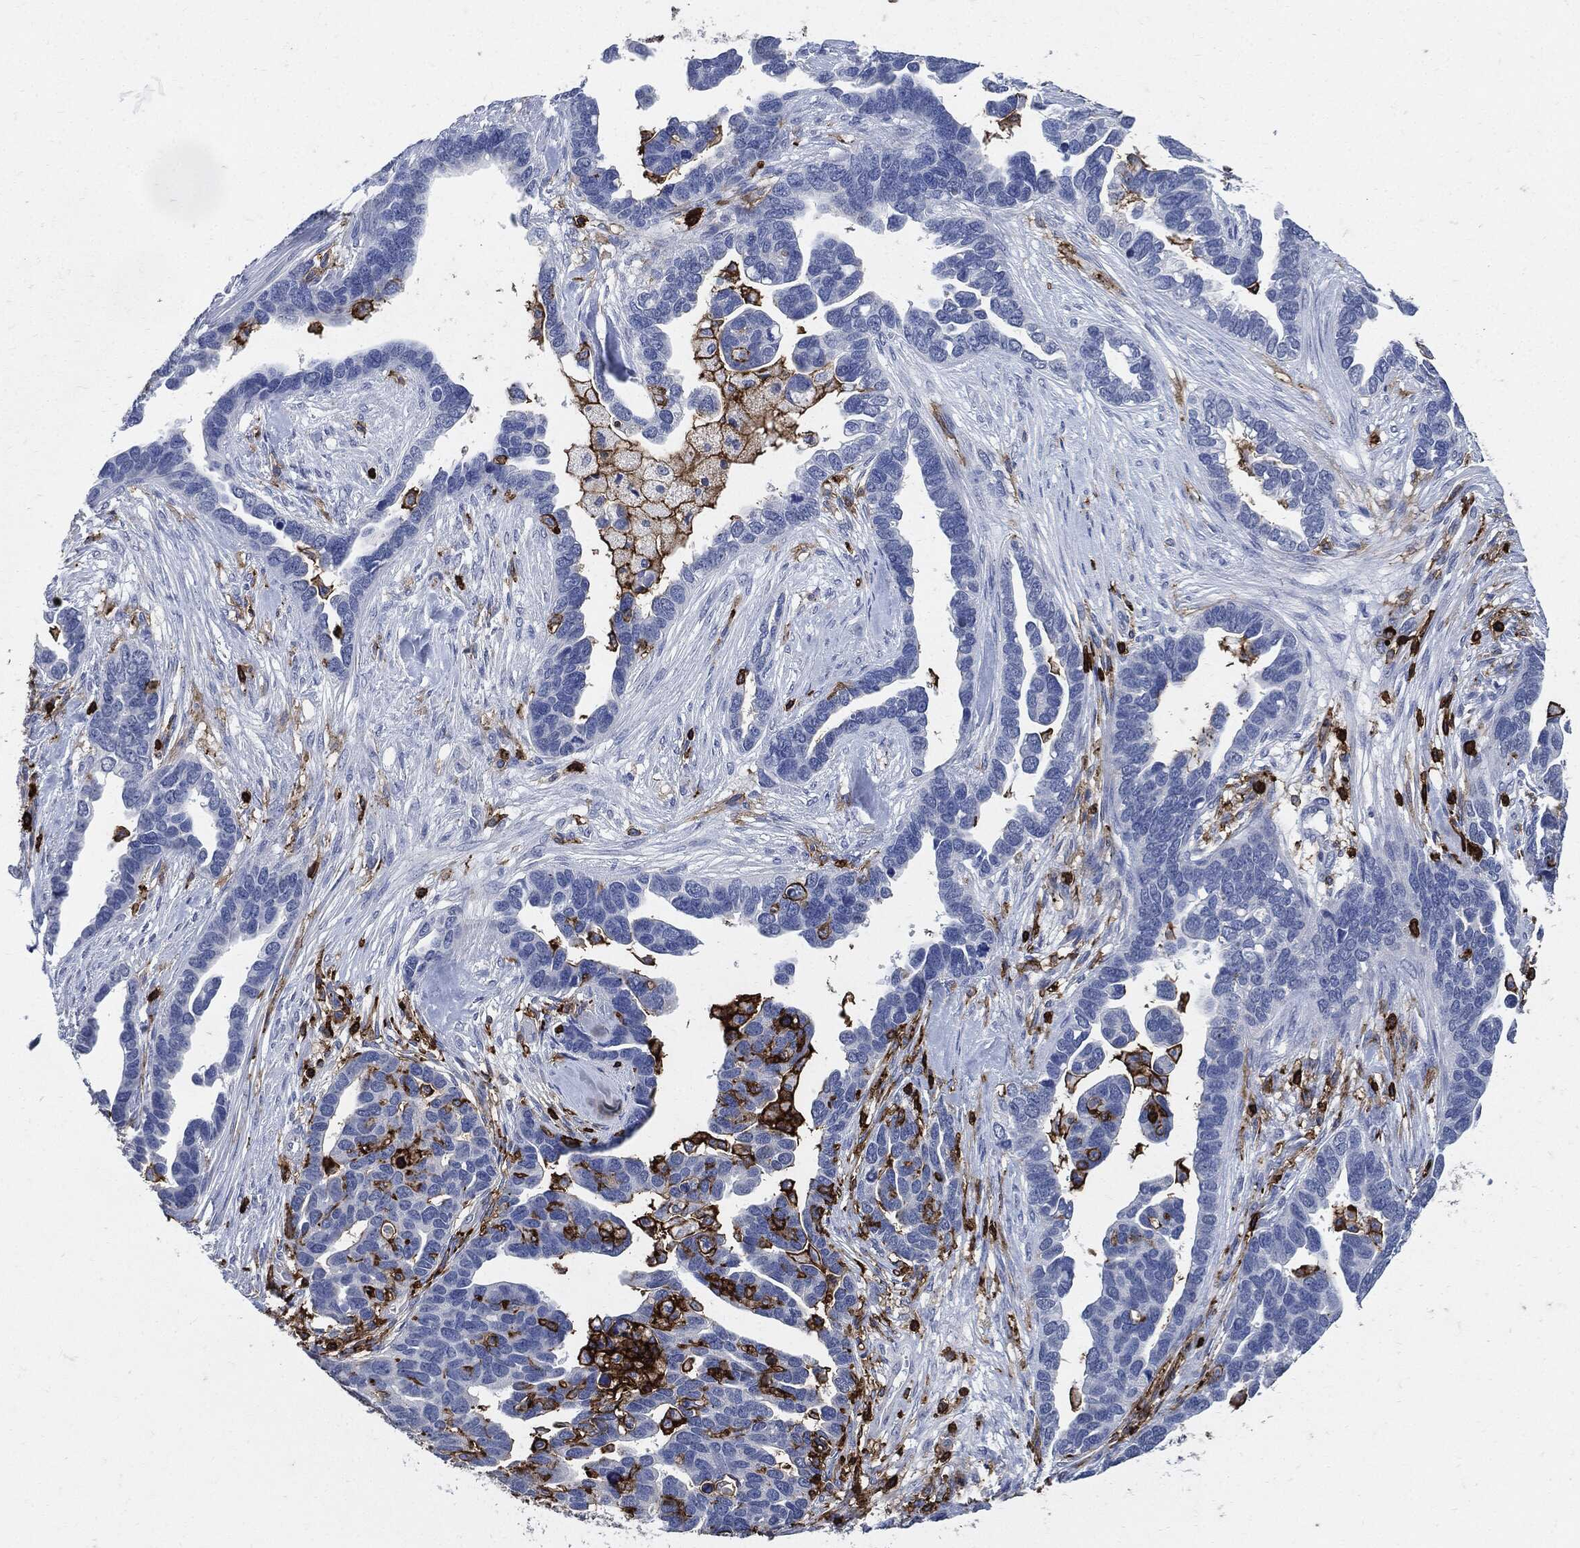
{"staining": {"intensity": "negative", "quantity": "none", "location": "none"}, "tissue": "ovarian cancer", "cell_type": "Tumor cells", "image_type": "cancer", "snomed": [{"axis": "morphology", "description": "Cystadenocarcinoma, serous, NOS"}, {"axis": "topography", "description": "Ovary"}], "caption": "Immunohistochemistry (IHC) of human ovarian cancer demonstrates no expression in tumor cells.", "gene": "PTPRC", "patient": {"sex": "female", "age": 54}}